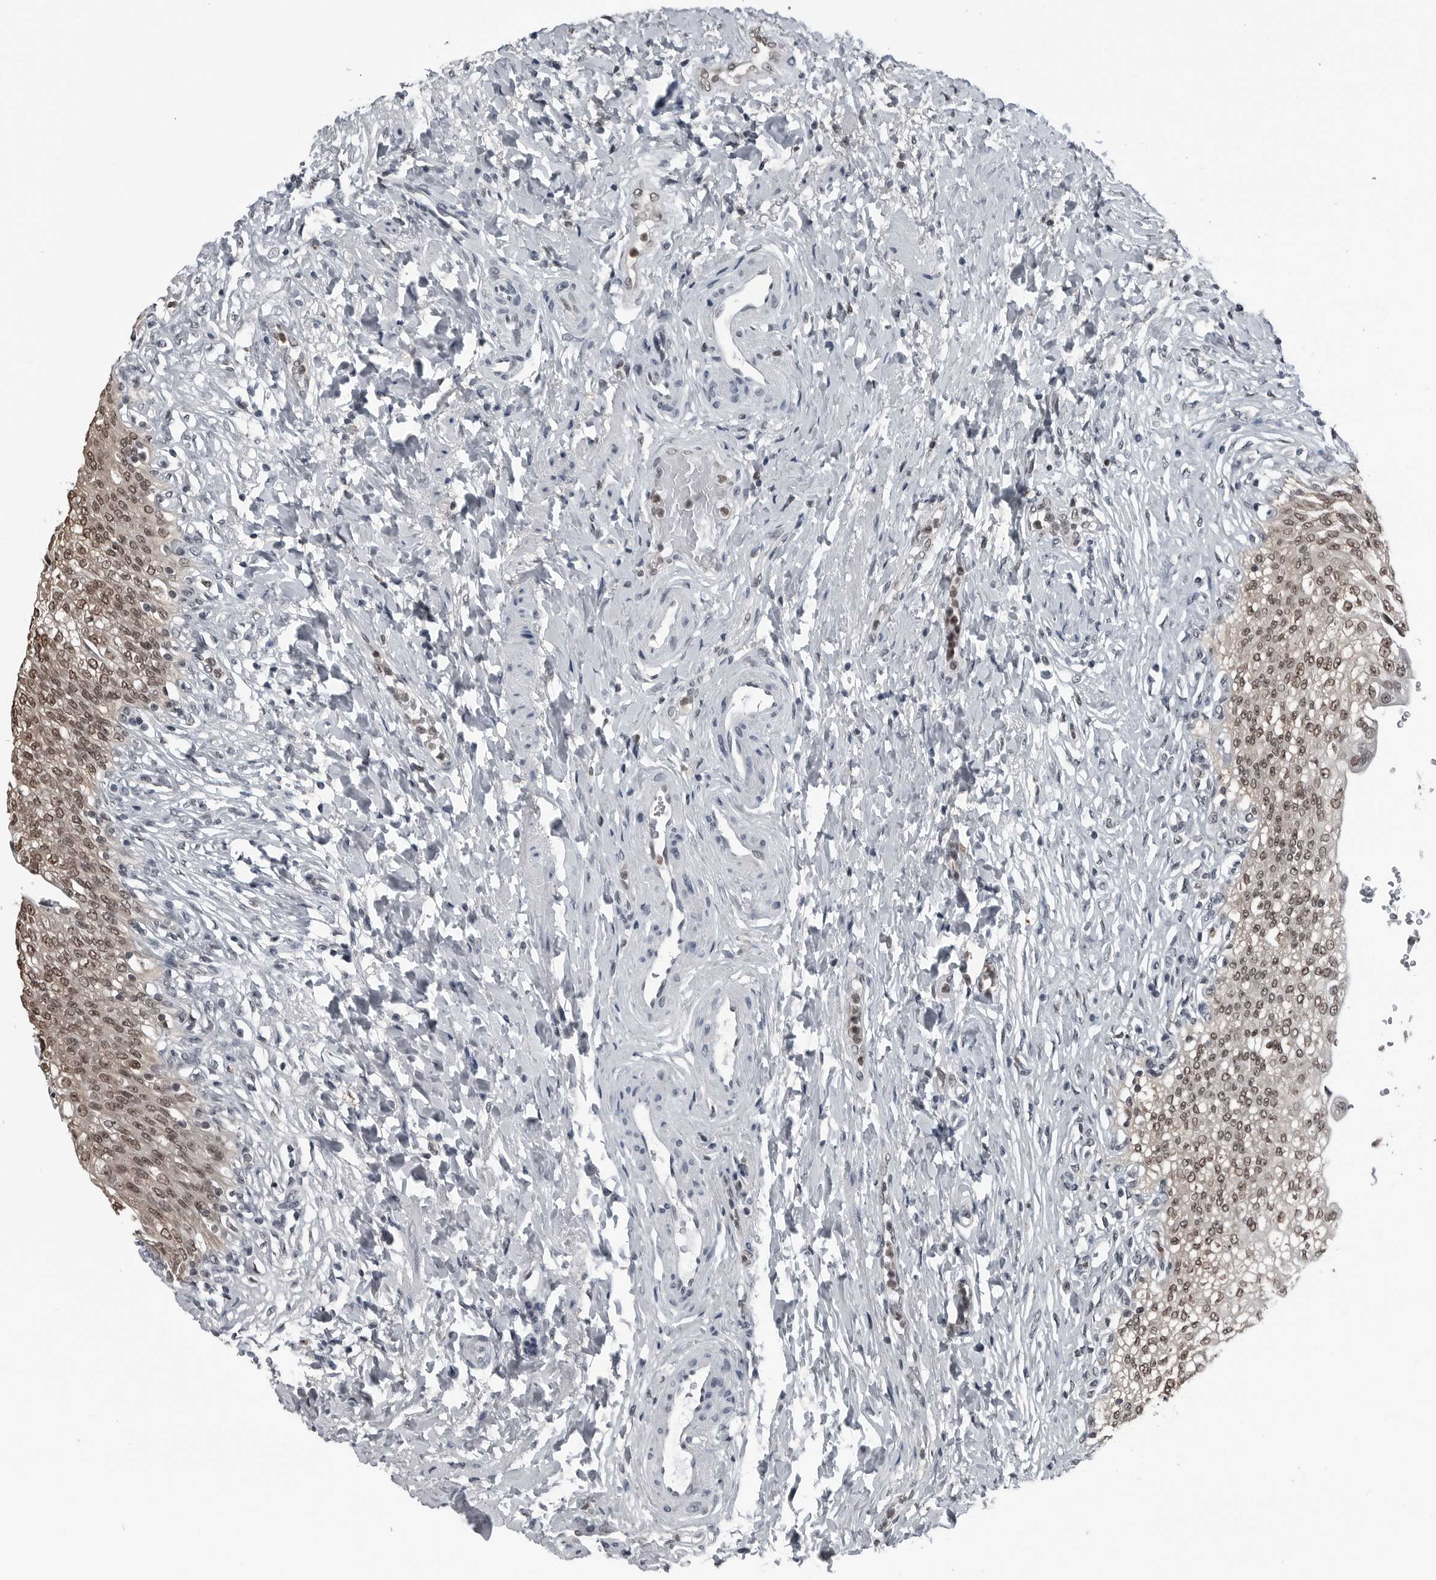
{"staining": {"intensity": "moderate", "quantity": ">75%", "location": "nuclear"}, "tissue": "urinary bladder", "cell_type": "Urothelial cells", "image_type": "normal", "snomed": [{"axis": "morphology", "description": "Urothelial carcinoma, High grade"}, {"axis": "topography", "description": "Urinary bladder"}], "caption": "Immunohistochemical staining of benign human urinary bladder displays medium levels of moderate nuclear expression in approximately >75% of urothelial cells. Immunohistochemistry (ihc) stains the protein of interest in brown and the nuclei are stained blue.", "gene": "AKR1A1", "patient": {"sex": "male", "age": 46}}